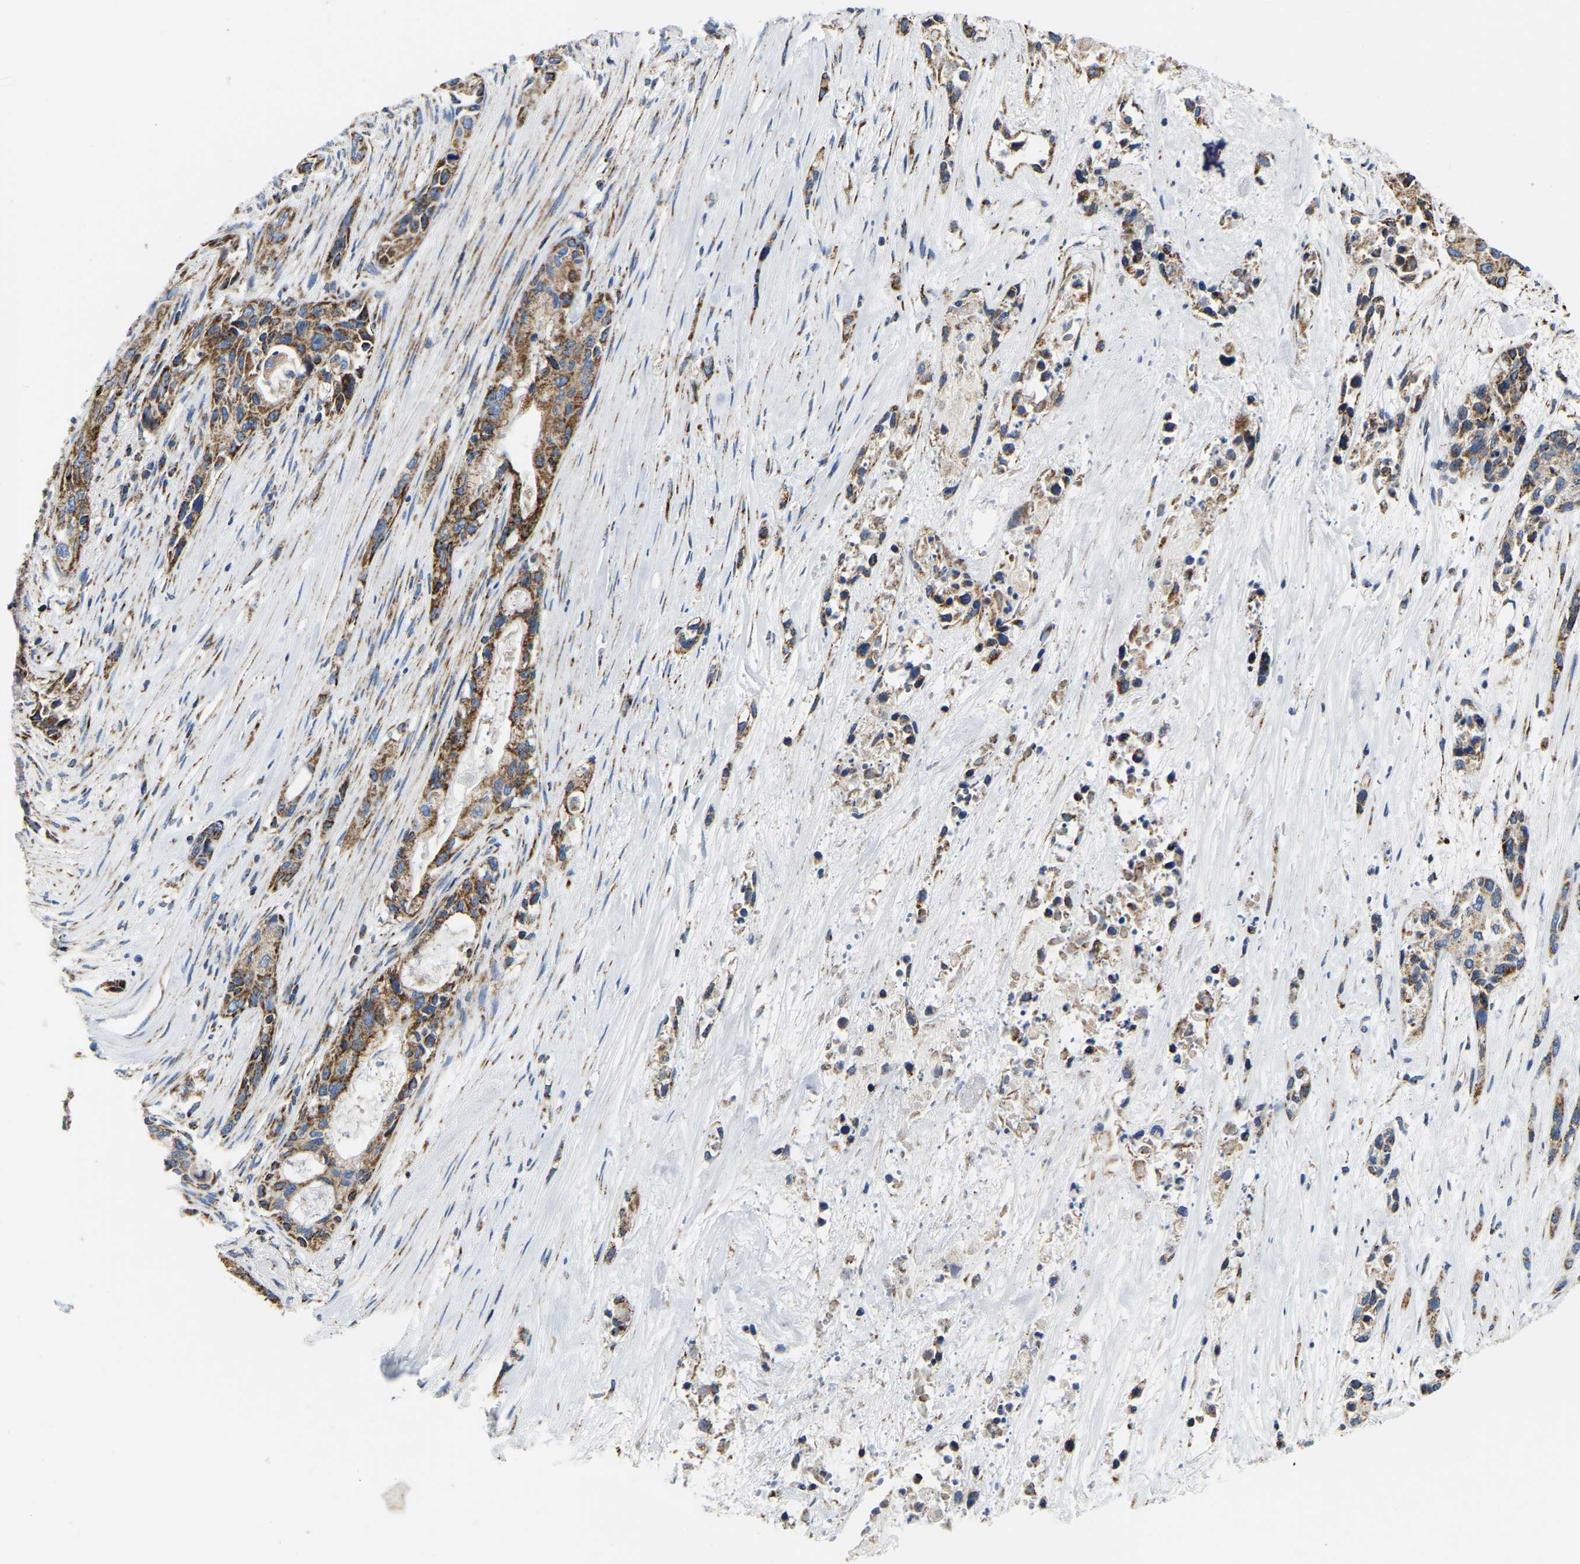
{"staining": {"intensity": "moderate", "quantity": ">75%", "location": "cytoplasmic/membranous"}, "tissue": "pancreatic cancer", "cell_type": "Tumor cells", "image_type": "cancer", "snomed": [{"axis": "morphology", "description": "Adenocarcinoma, NOS"}, {"axis": "topography", "description": "Pancreas"}], "caption": "IHC histopathology image of adenocarcinoma (pancreatic) stained for a protein (brown), which demonstrates medium levels of moderate cytoplasmic/membranous expression in approximately >75% of tumor cells.", "gene": "SFXN1", "patient": {"sex": "male", "age": 53}}